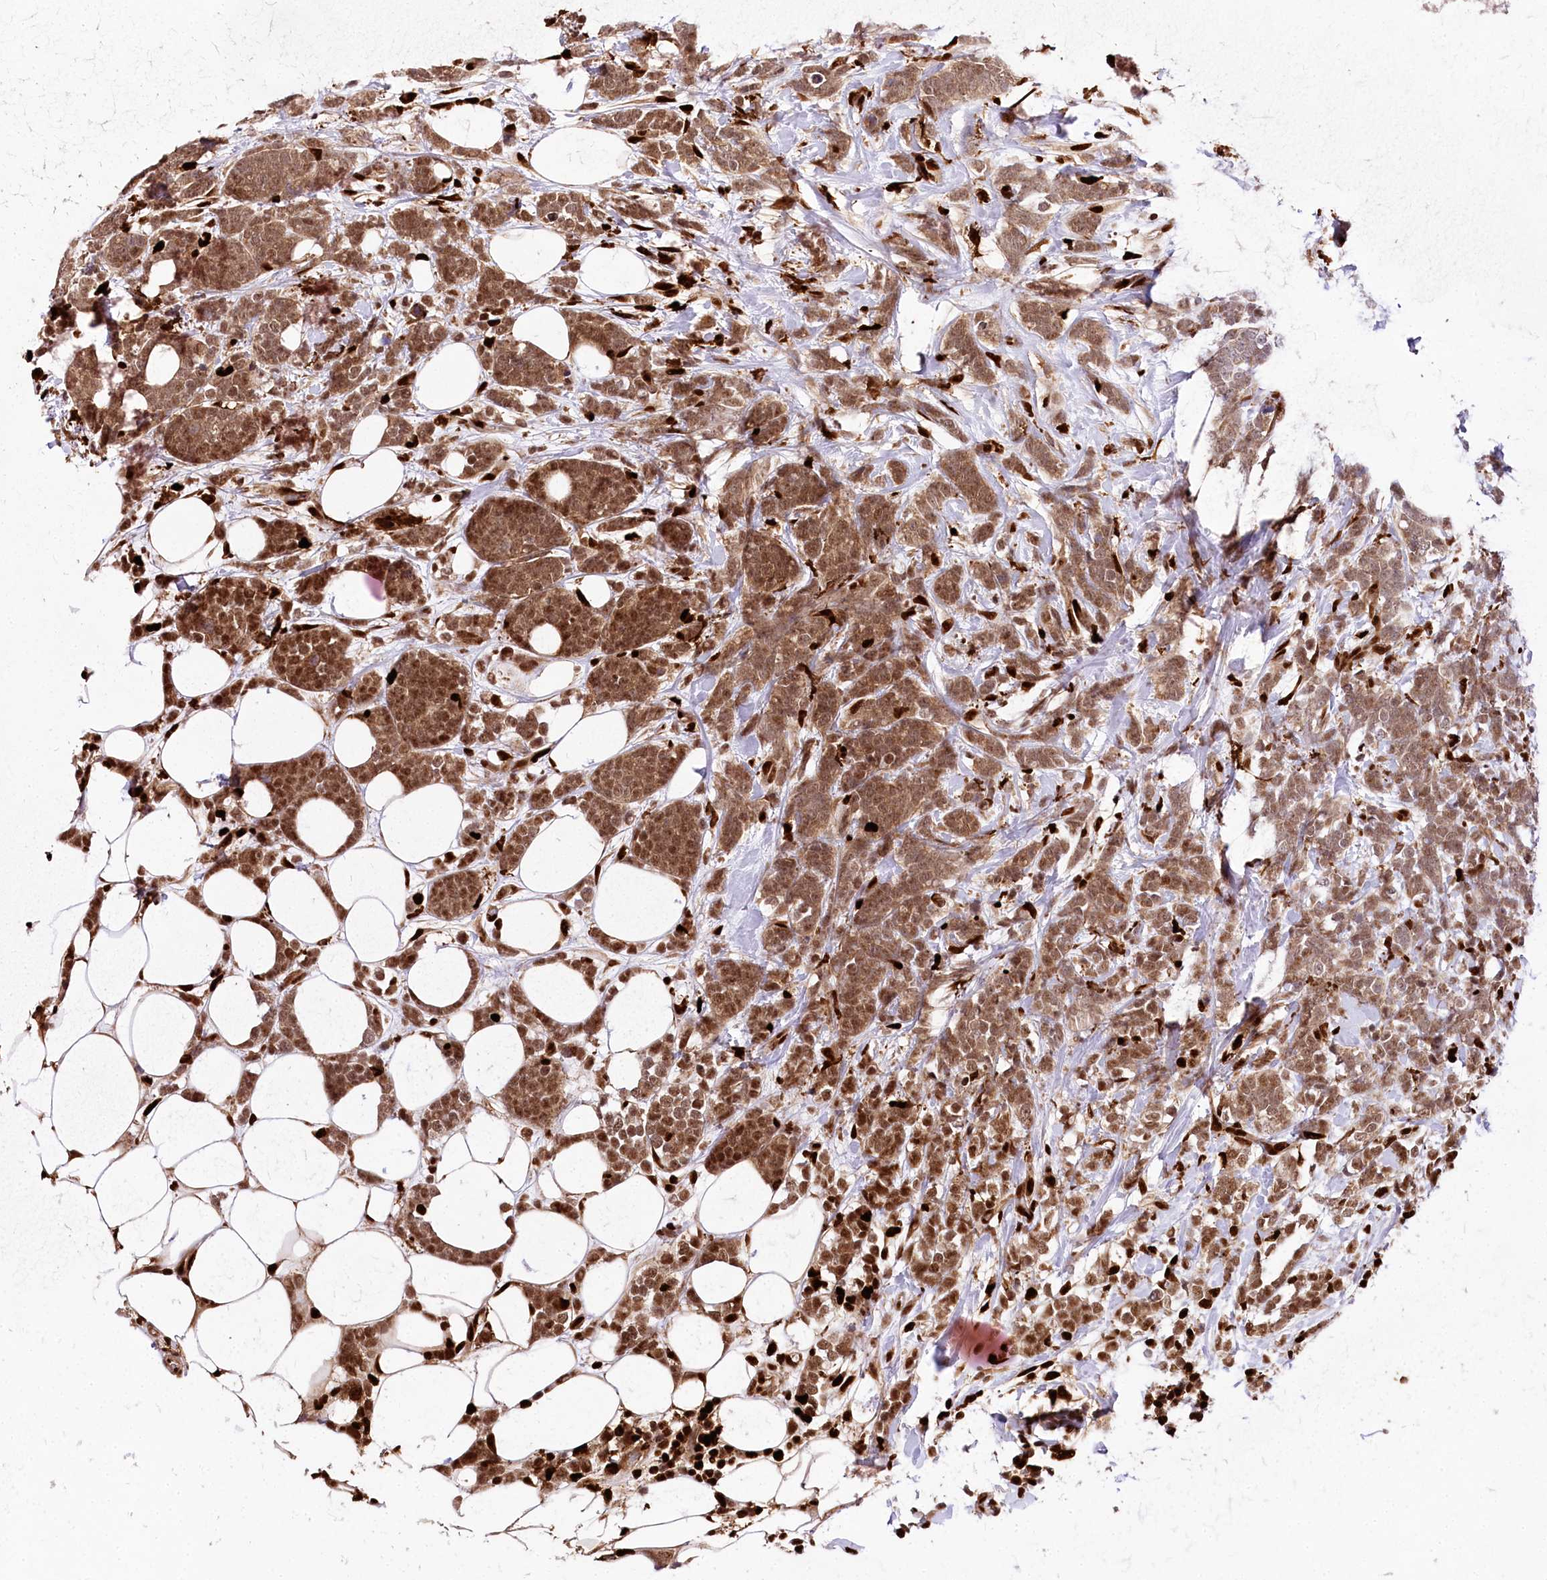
{"staining": {"intensity": "moderate", "quantity": ">75%", "location": "cytoplasmic/membranous,nuclear"}, "tissue": "breast cancer", "cell_type": "Tumor cells", "image_type": "cancer", "snomed": [{"axis": "morphology", "description": "Lobular carcinoma"}, {"axis": "topography", "description": "Breast"}], "caption": "The immunohistochemical stain highlights moderate cytoplasmic/membranous and nuclear positivity in tumor cells of breast lobular carcinoma tissue.", "gene": "FIGN", "patient": {"sex": "female", "age": 58}}